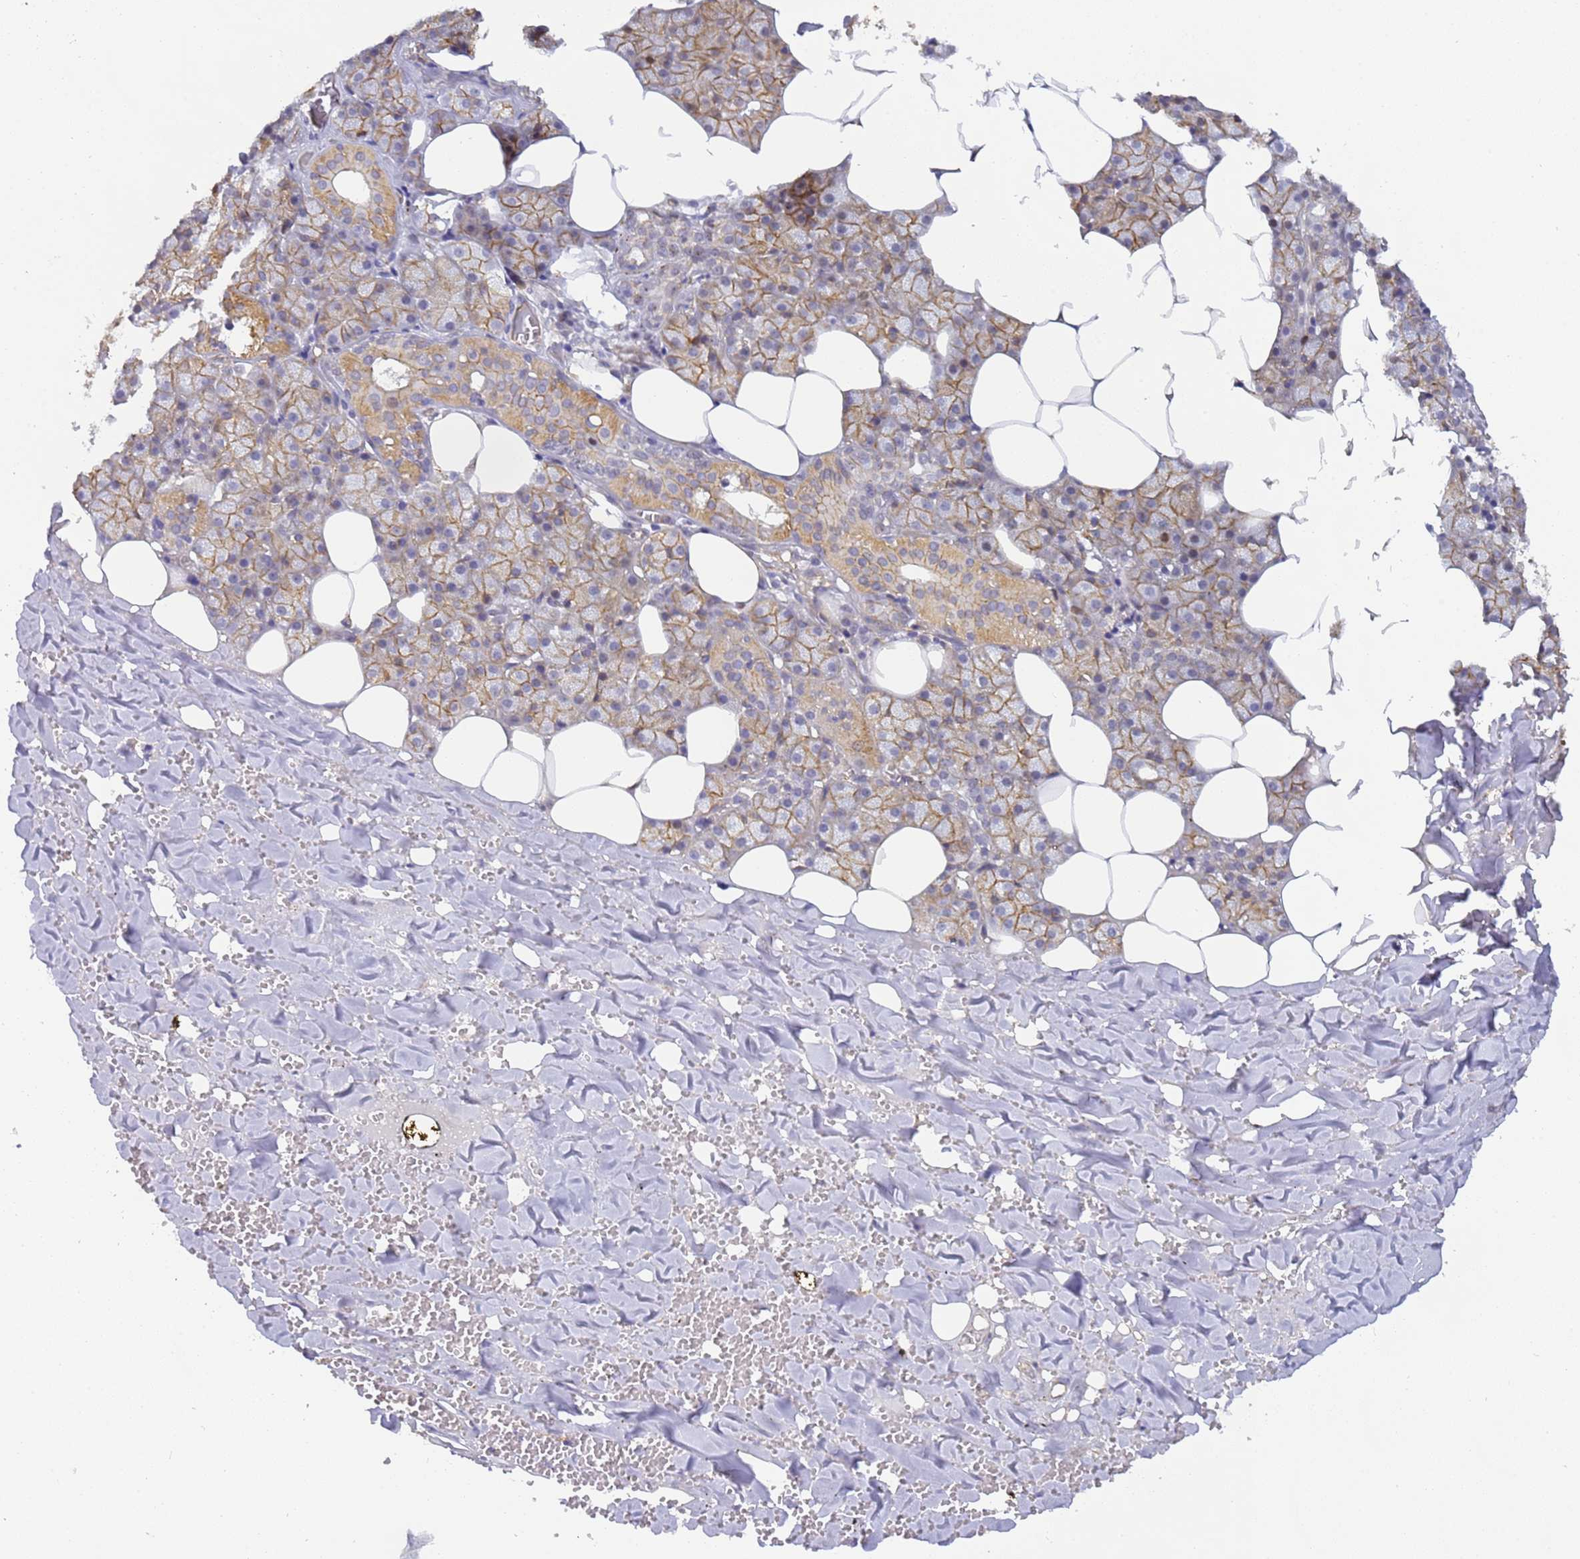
{"staining": {"intensity": "moderate", "quantity": ">75%", "location": "cytoplasmic/membranous"}, "tissue": "salivary gland", "cell_type": "Glandular cells", "image_type": "normal", "snomed": [{"axis": "morphology", "description": "Normal tissue, NOS"}, {"axis": "topography", "description": "Salivary gland"}], "caption": "This is an image of immunohistochemistry staining of normal salivary gland, which shows moderate staining in the cytoplasmic/membranous of glandular cells.", "gene": "GON4L", "patient": {"sex": "male", "age": 62}}